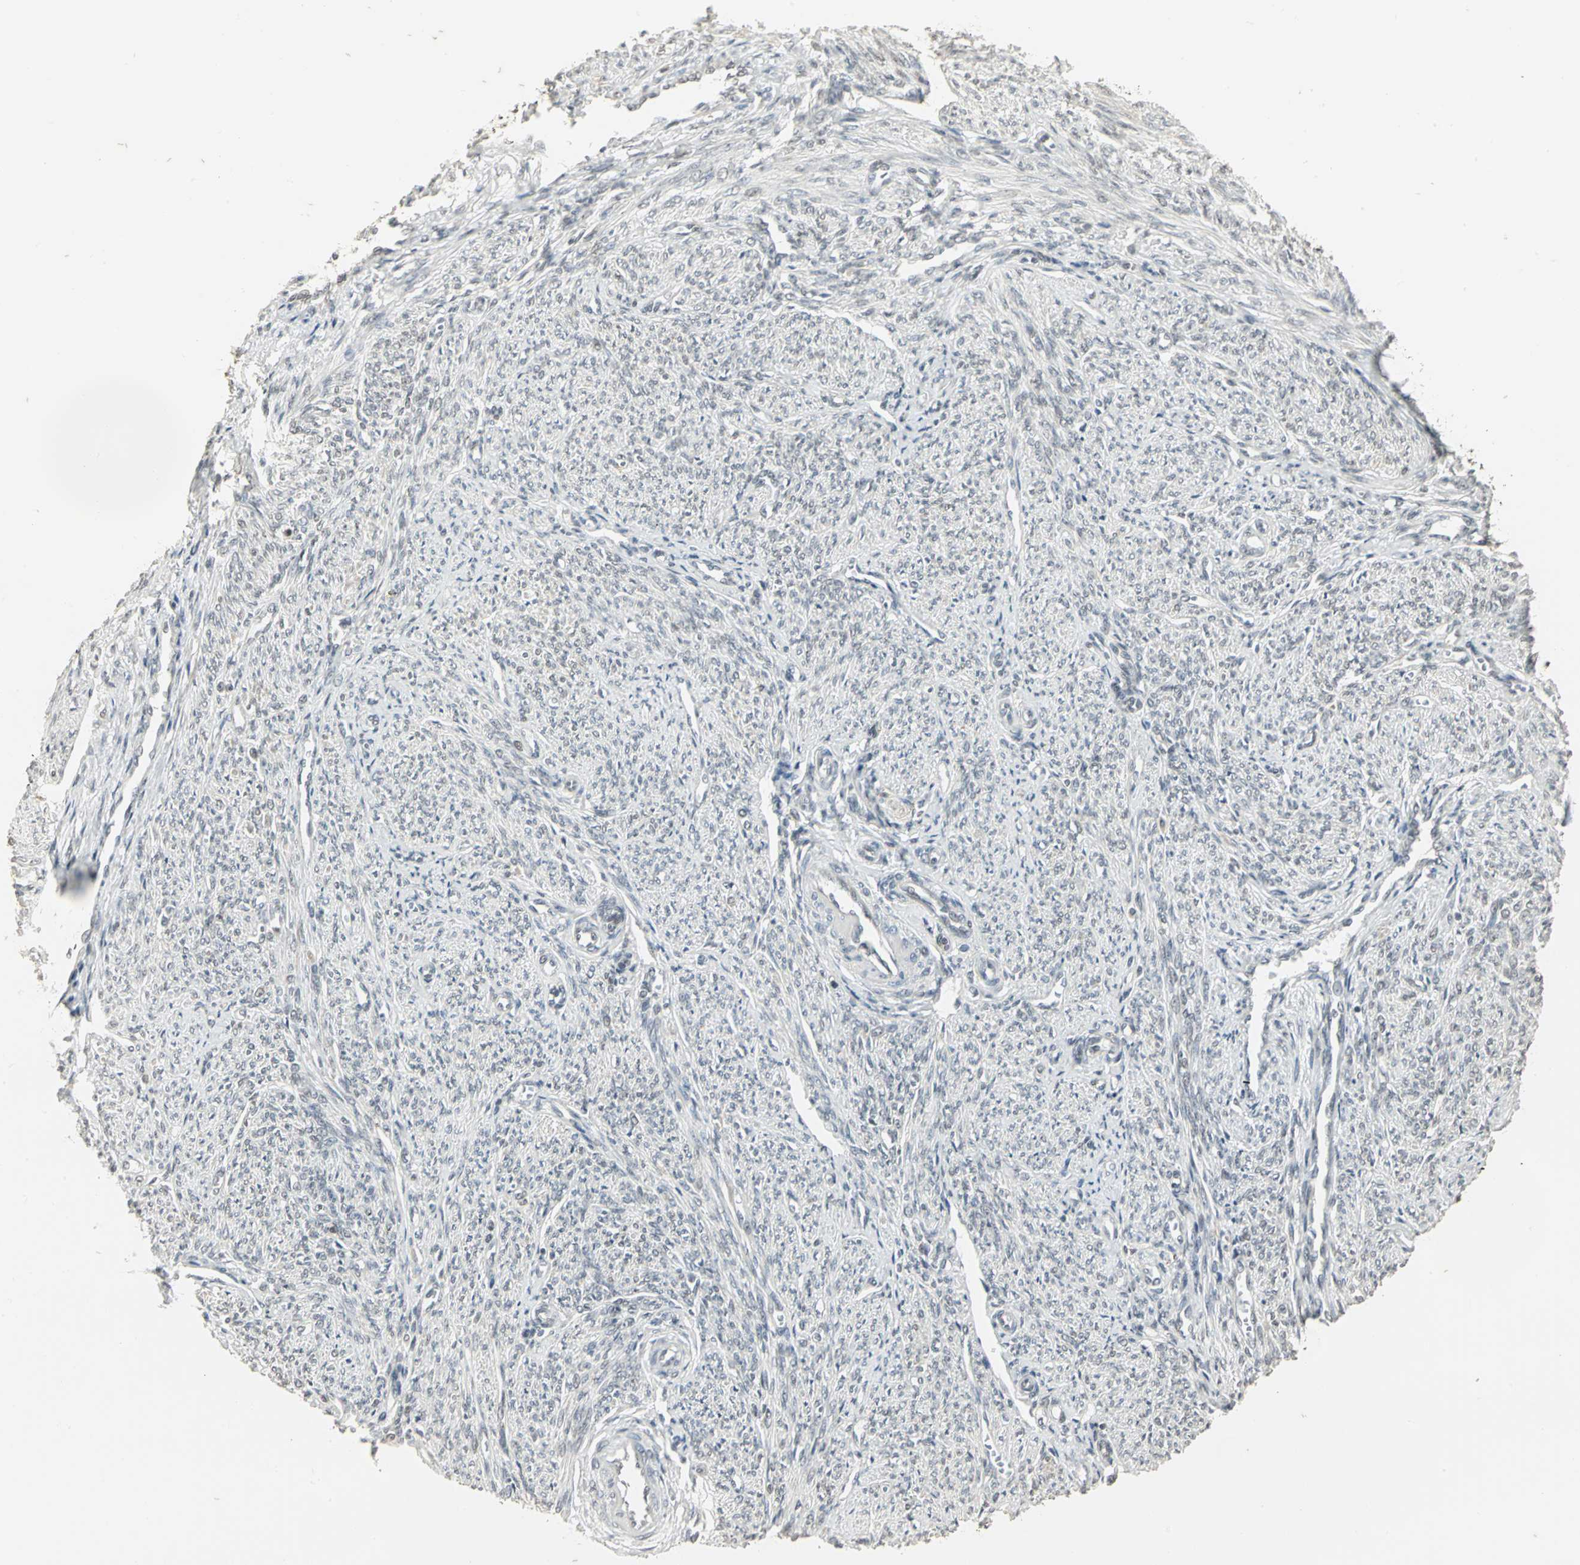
{"staining": {"intensity": "negative", "quantity": "none", "location": "none"}, "tissue": "smooth muscle", "cell_type": "Smooth muscle cells", "image_type": "normal", "snomed": [{"axis": "morphology", "description": "Normal tissue, NOS"}, {"axis": "topography", "description": "Smooth muscle"}], "caption": "Smooth muscle cells show no significant protein positivity in normal smooth muscle. (DAB (3,3'-diaminobenzidine) immunohistochemistry with hematoxylin counter stain).", "gene": "CBX3", "patient": {"sex": "female", "age": 65}}